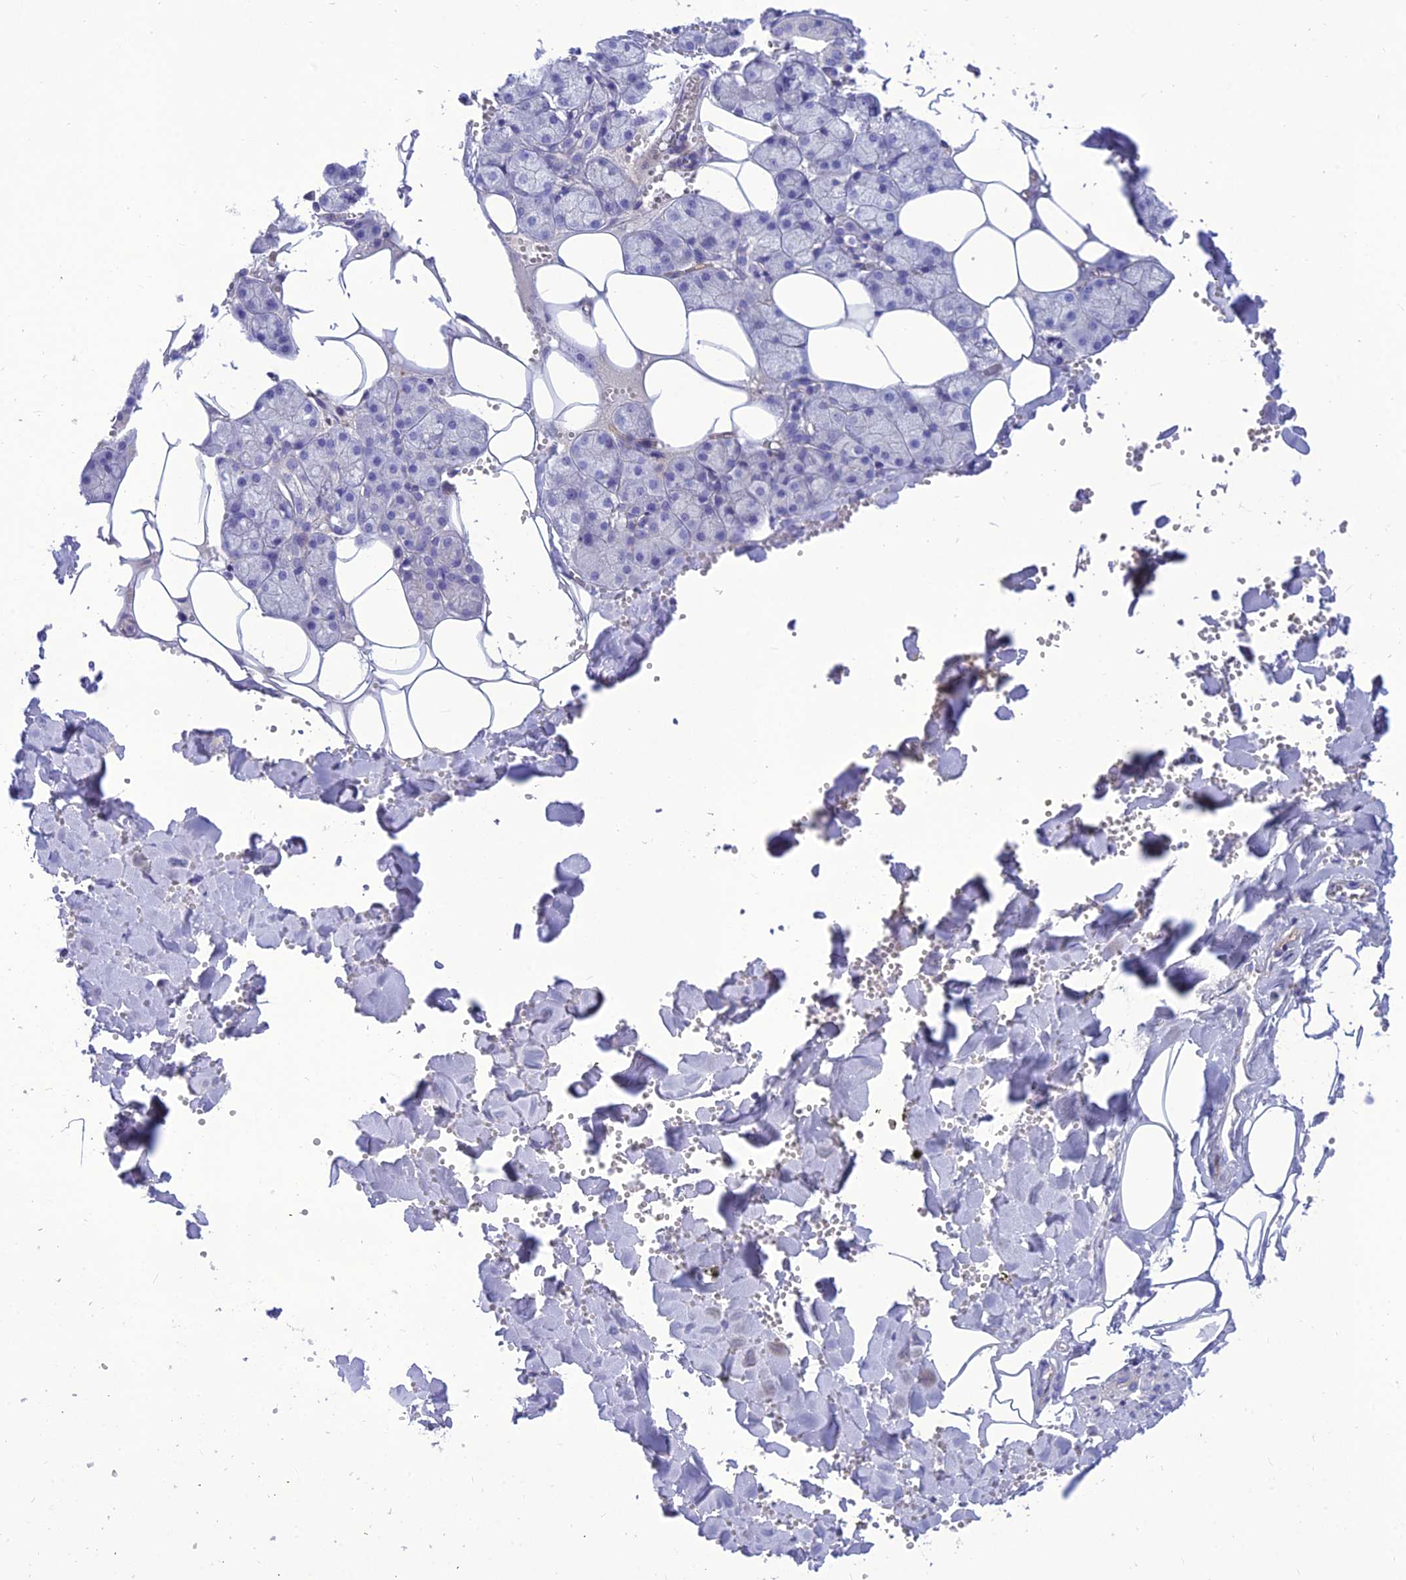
{"staining": {"intensity": "moderate", "quantity": "<25%", "location": "cytoplasmic/membranous"}, "tissue": "salivary gland", "cell_type": "Glandular cells", "image_type": "normal", "snomed": [{"axis": "morphology", "description": "Normal tissue, NOS"}, {"axis": "topography", "description": "Salivary gland"}], "caption": "DAB immunohistochemical staining of normal salivary gland displays moderate cytoplasmic/membranous protein positivity in approximately <25% of glandular cells.", "gene": "TEKT3", "patient": {"sex": "male", "age": 62}}